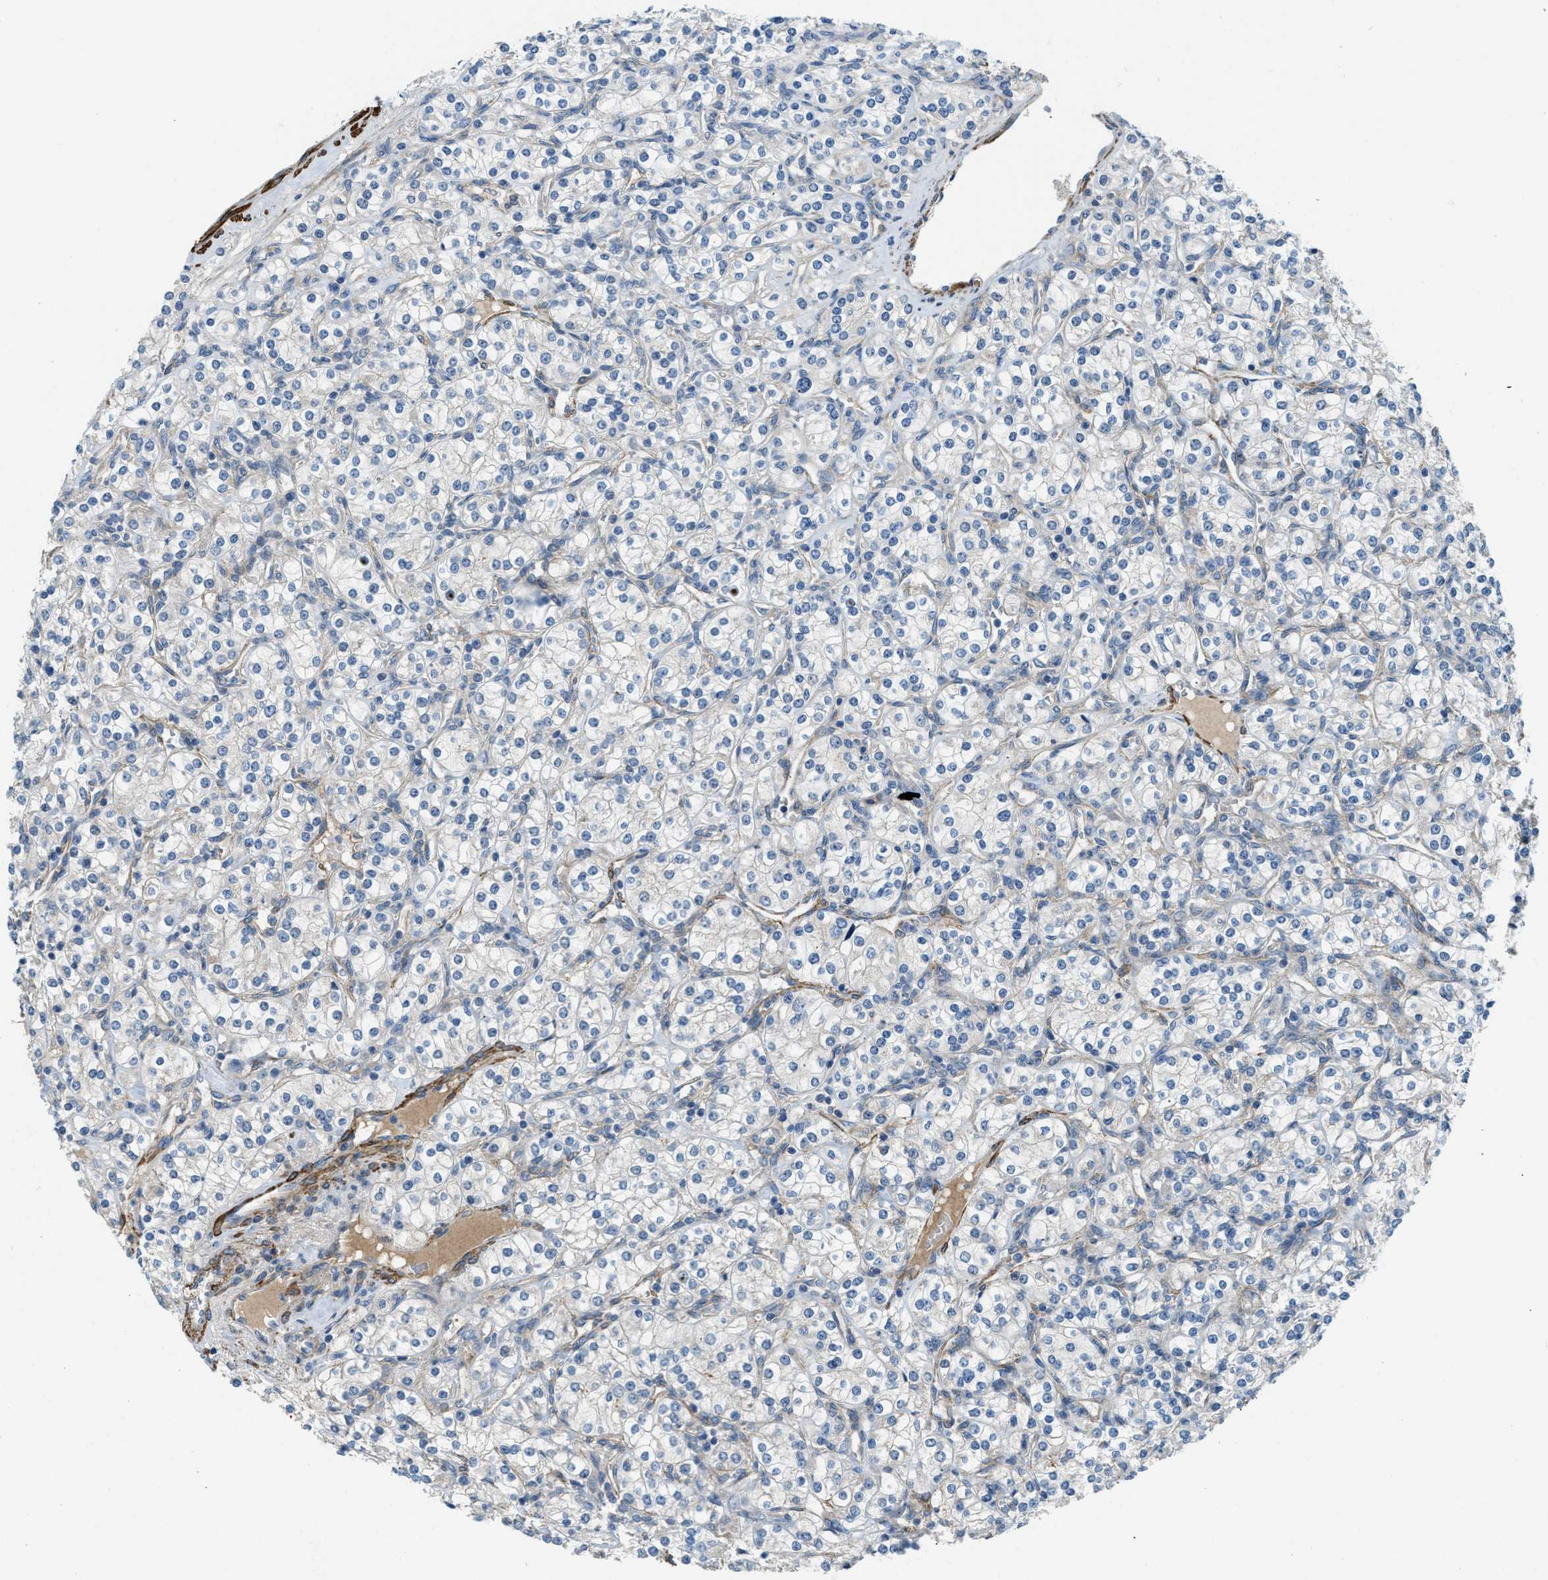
{"staining": {"intensity": "negative", "quantity": "none", "location": "none"}, "tissue": "renal cancer", "cell_type": "Tumor cells", "image_type": "cancer", "snomed": [{"axis": "morphology", "description": "Adenocarcinoma, NOS"}, {"axis": "topography", "description": "Kidney"}], "caption": "The histopathology image reveals no significant staining in tumor cells of renal cancer (adenocarcinoma).", "gene": "BMPR1A", "patient": {"sex": "male", "age": 77}}